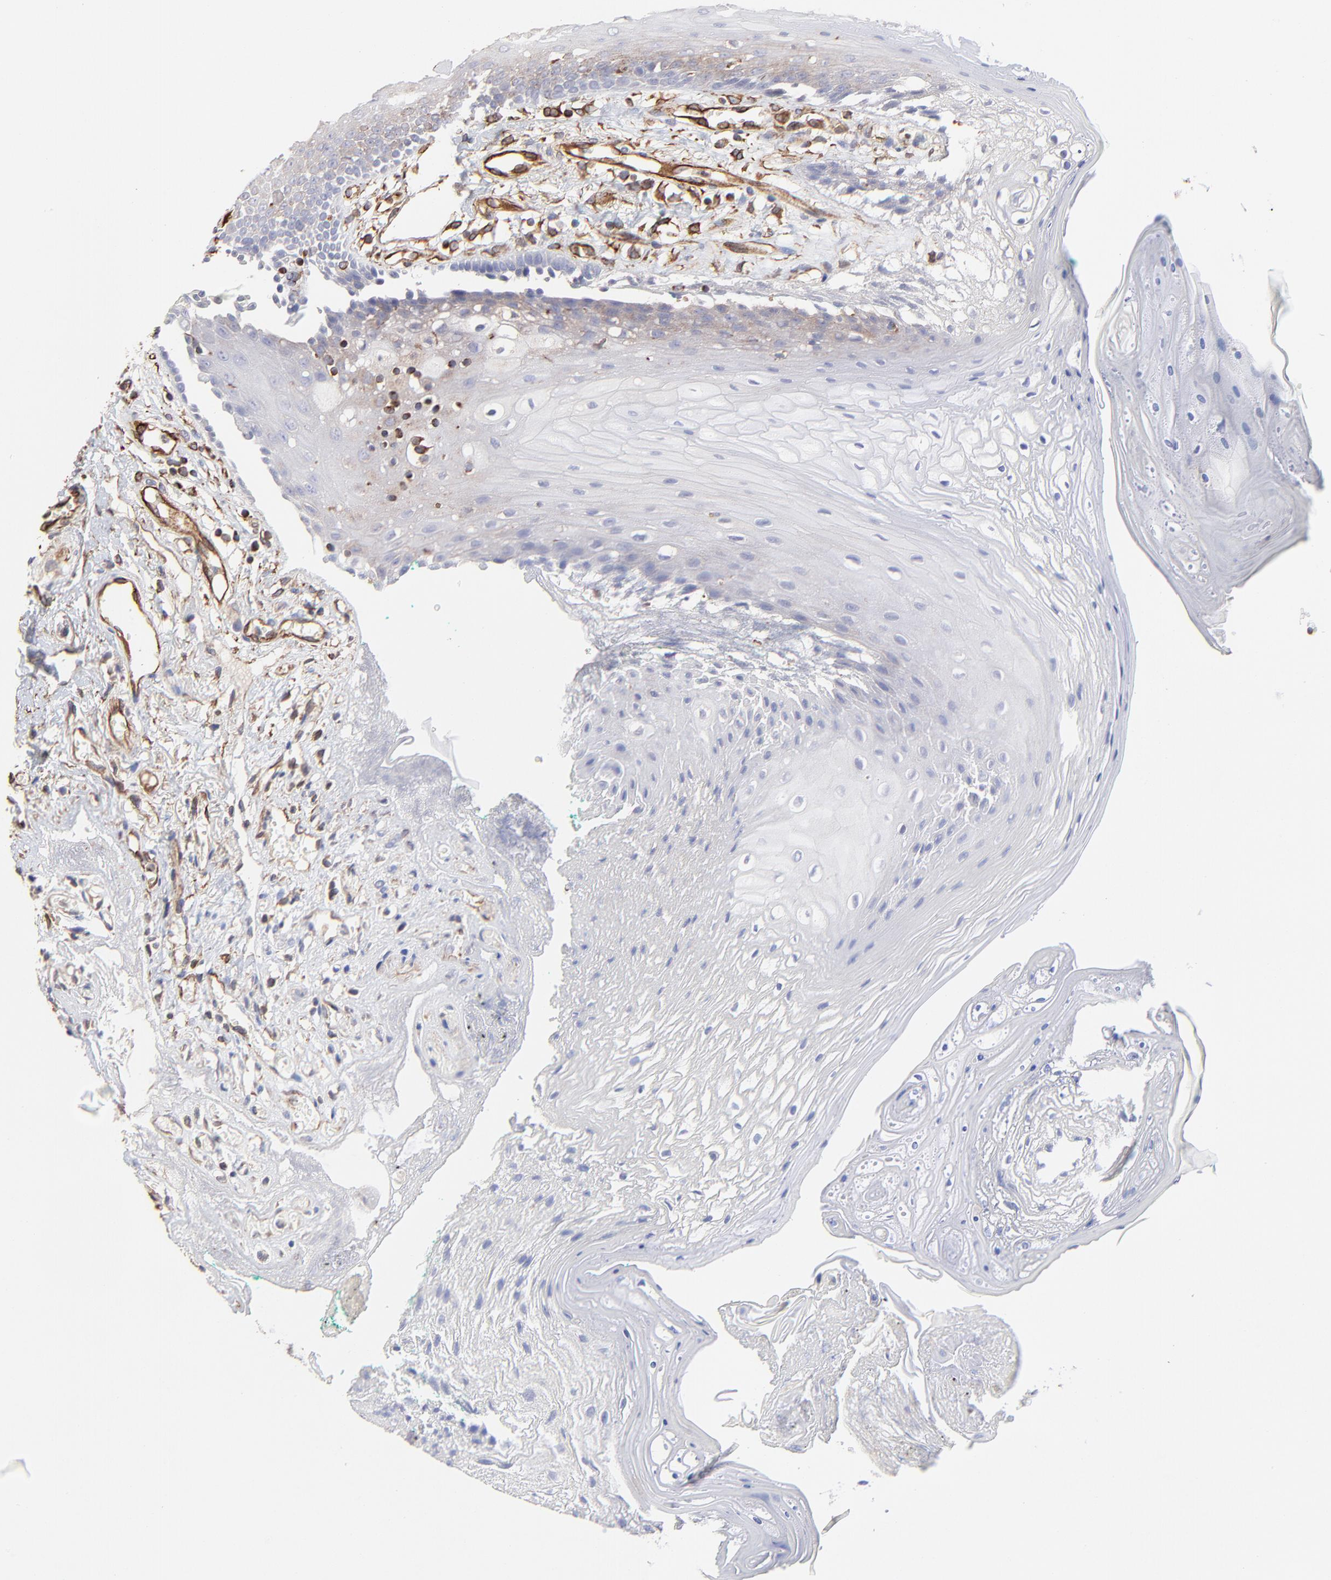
{"staining": {"intensity": "negative", "quantity": "none", "location": "none"}, "tissue": "oral mucosa", "cell_type": "Squamous epithelial cells", "image_type": "normal", "snomed": [{"axis": "morphology", "description": "Normal tissue, NOS"}, {"axis": "morphology", "description": "Squamous cell carcinoma, NOS"}, {"axis": "topography", "description": "Skeletal muscle"}, {"axis": "topography", "description": "Oral tissue"}, {"axis": "topography", "description": "Head-Neck"}], "caption": "Immunohistochemistry (IHC) micrograph of unremarkable oral mucosa: oral mucosa stained with DAB shows no significant protein positivity in squamous epithelial cells.", "gene": "COX8C", "patient": {"sex": "female", "age": 84}}